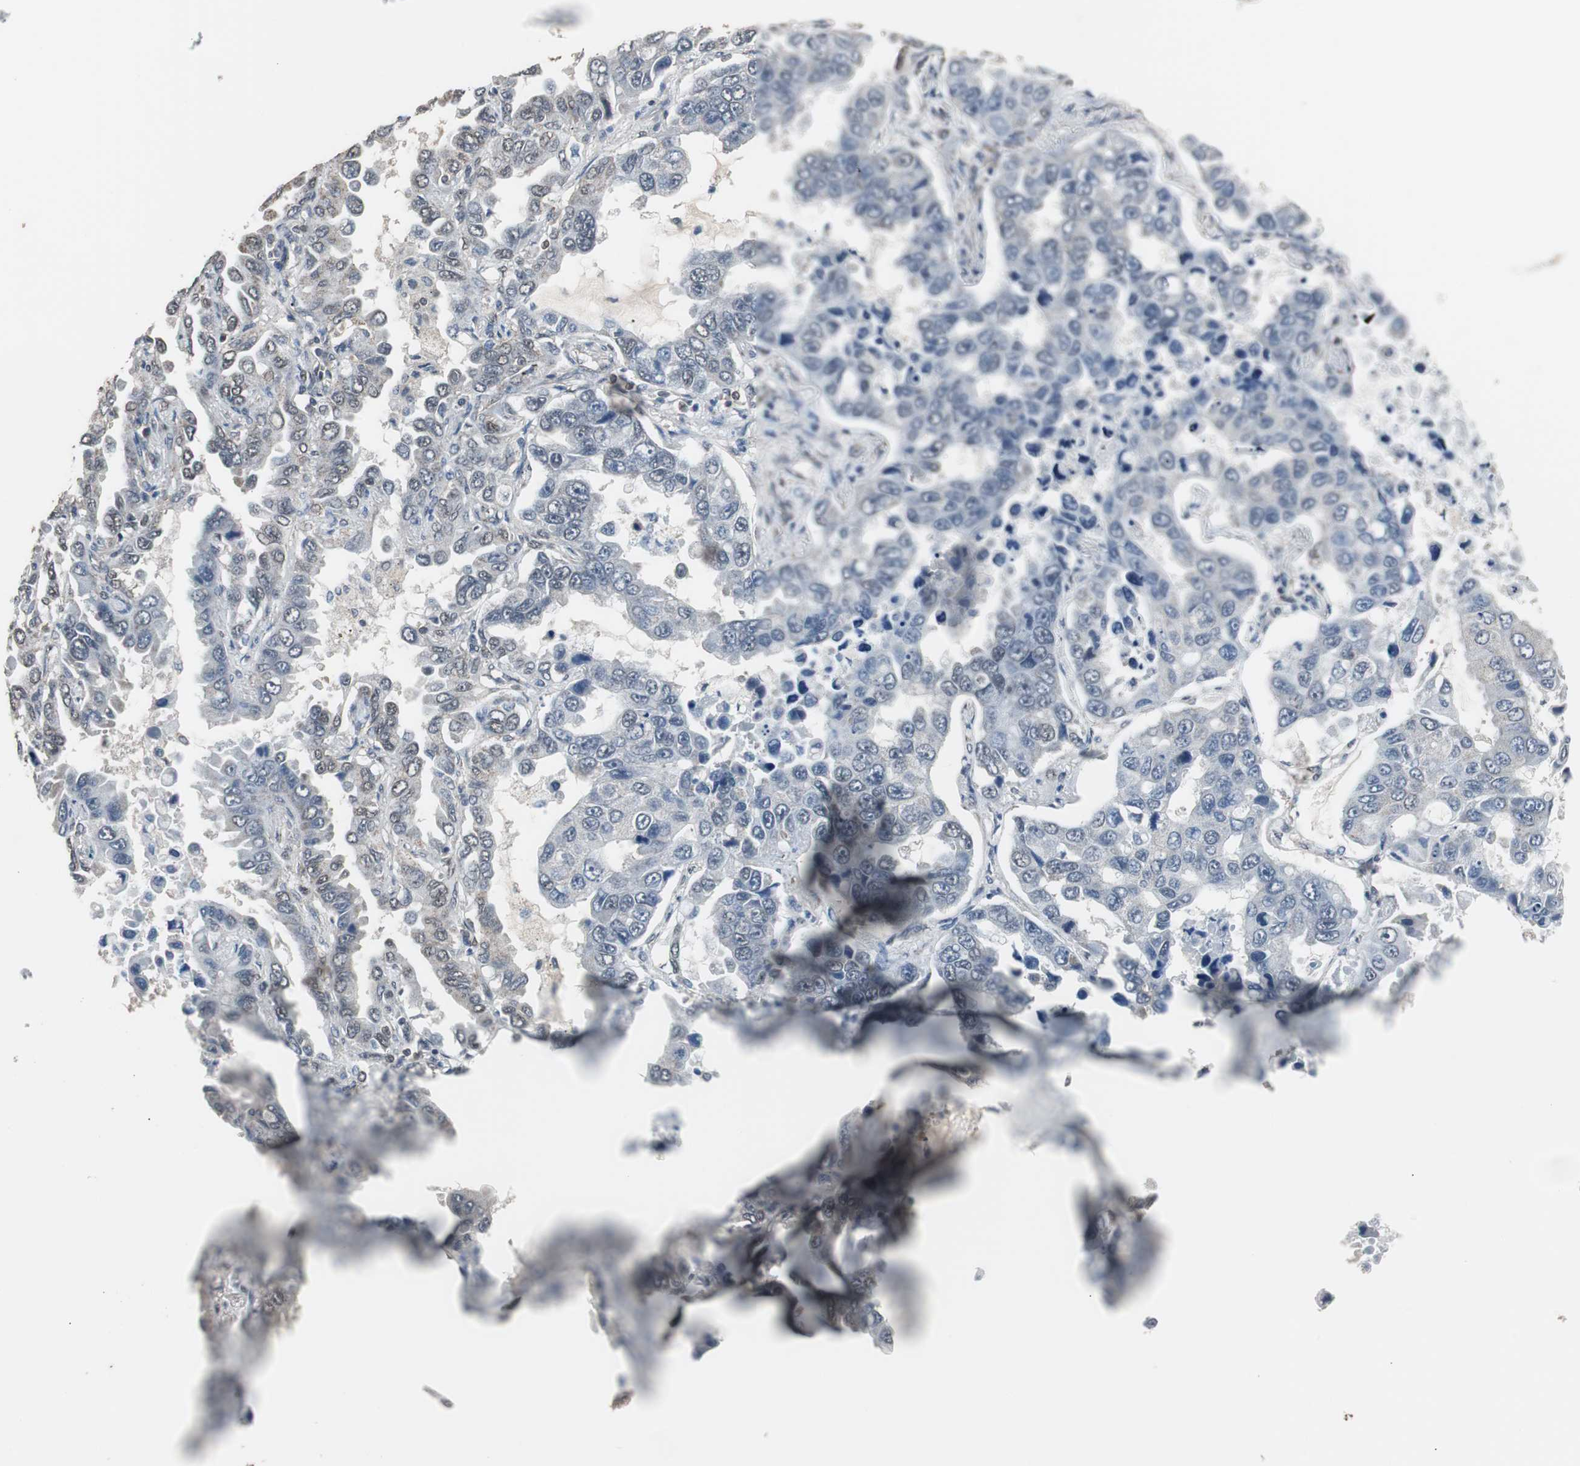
{"staining": {"intensity": "negative", "quantity": "none", "location": "none"}, "tissue": "lung cancer", "cell_type": "Tumor cells", "image_type": "cancer", "snomed": [{"axis": "morphology", "description": "Adenocarcinoma, NOS"}, {"axis": "topography", "description": "Lung"}], "caption": "DAB immunohistochemical staining of human lung cancer (adenocarcinoma) displays no significant positivity in tumor cells.", "gene": "ZHX2", "patient": {"sex": "male", "age": 64}}